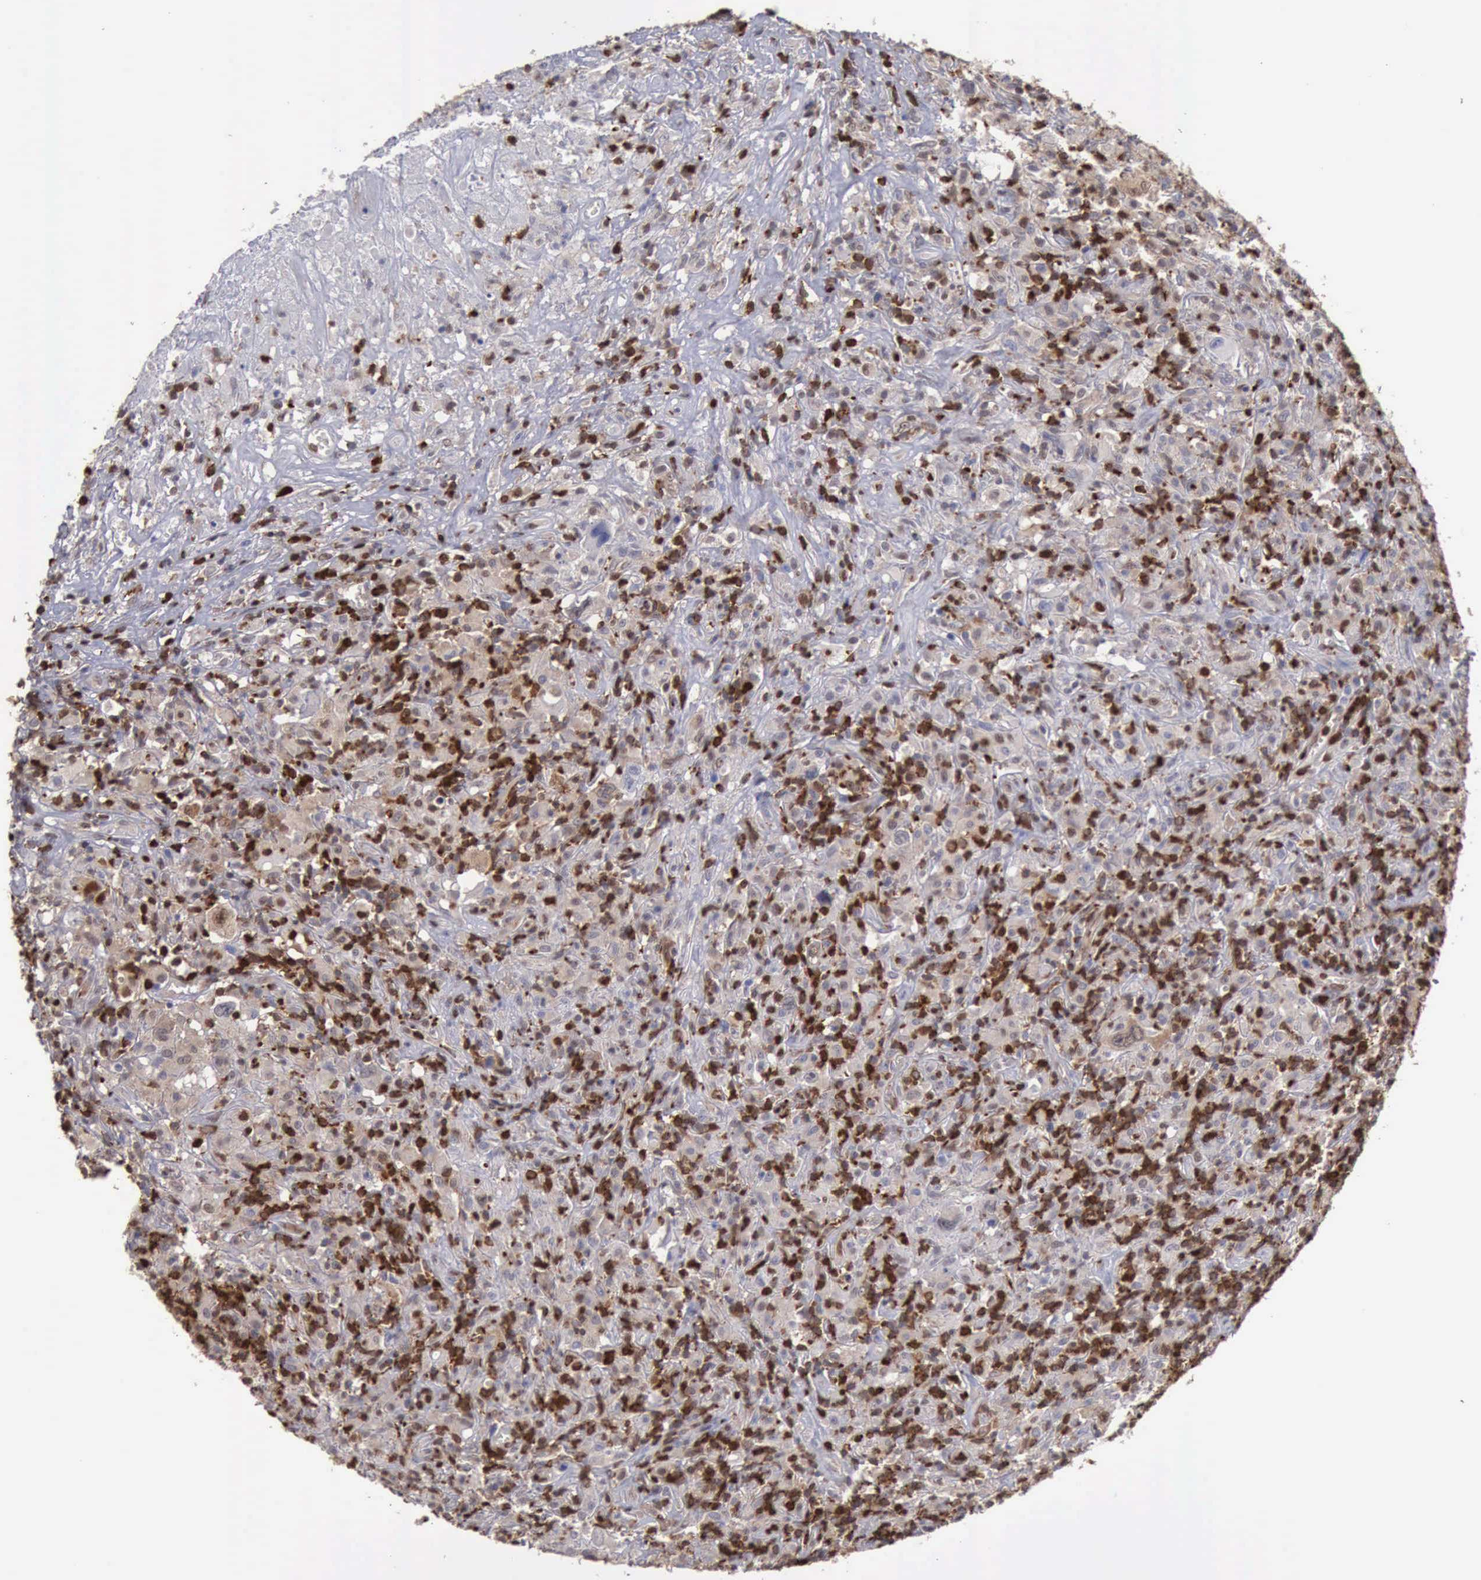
{"staining": {"intensity": "strong", "quantity": "25%-75%", "location": "cytoplasmic/membranous,nuclear"}, "tissue": "lymphoma", "cell_type": "Tumor cells", "image_type": "cancer", "snomed": [{"axis": "morphology", "description": "Hodgkin's disease, NOS"}, {"axis": "topography", "description": "Lymph node"}], "caption": "This micrograph shows IHC staining of human lymphoma, with high strong cytoplasmic/membranous and nuclear expression in approximately 25%-75% of tumor cells.", "gene": "PDCD4", "patient": {"sex": "male", "age": 46}}